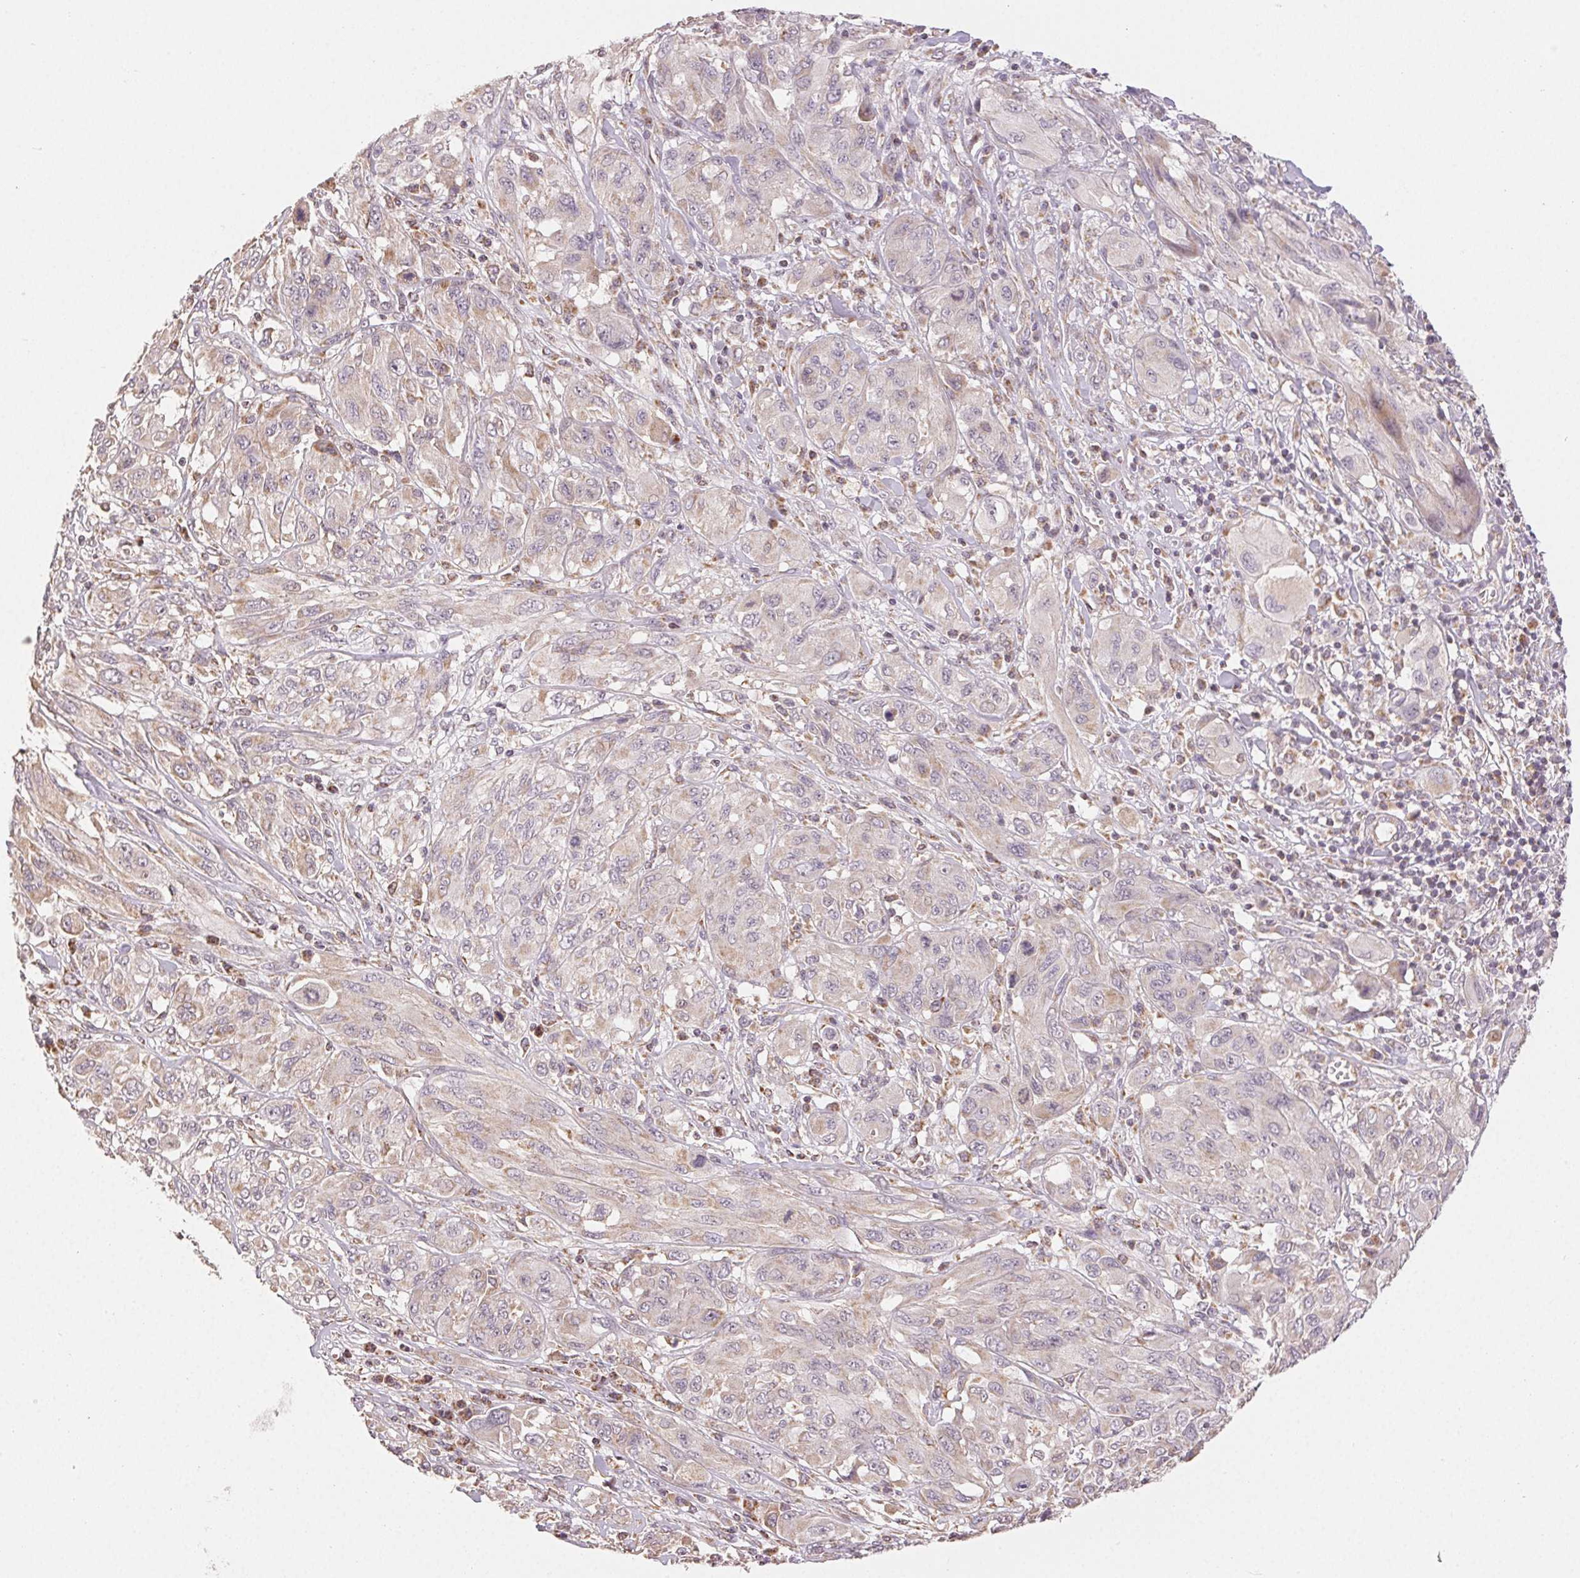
{"staining": {"intensity": "weak", "quantity": "<25%", "location": "cytoplasmic/membranous"}, "tissue": "melanoma", "cell_type": "Tumor cells", "image_type": "cancer", "snomed": [{"axis": "morphology", "description": "Malignant melanoma, NOS"}, {"axis": "topography", "description": "Skin"}], "caption": "Tumor cells are negative for protein expression in human malignant melanoma. (DAB (3,3'-diaminobenzidine) immunohistochemistry, high magnification).", "gene": "CLASP1", "patient": {"sex": "female", "age": 91}}